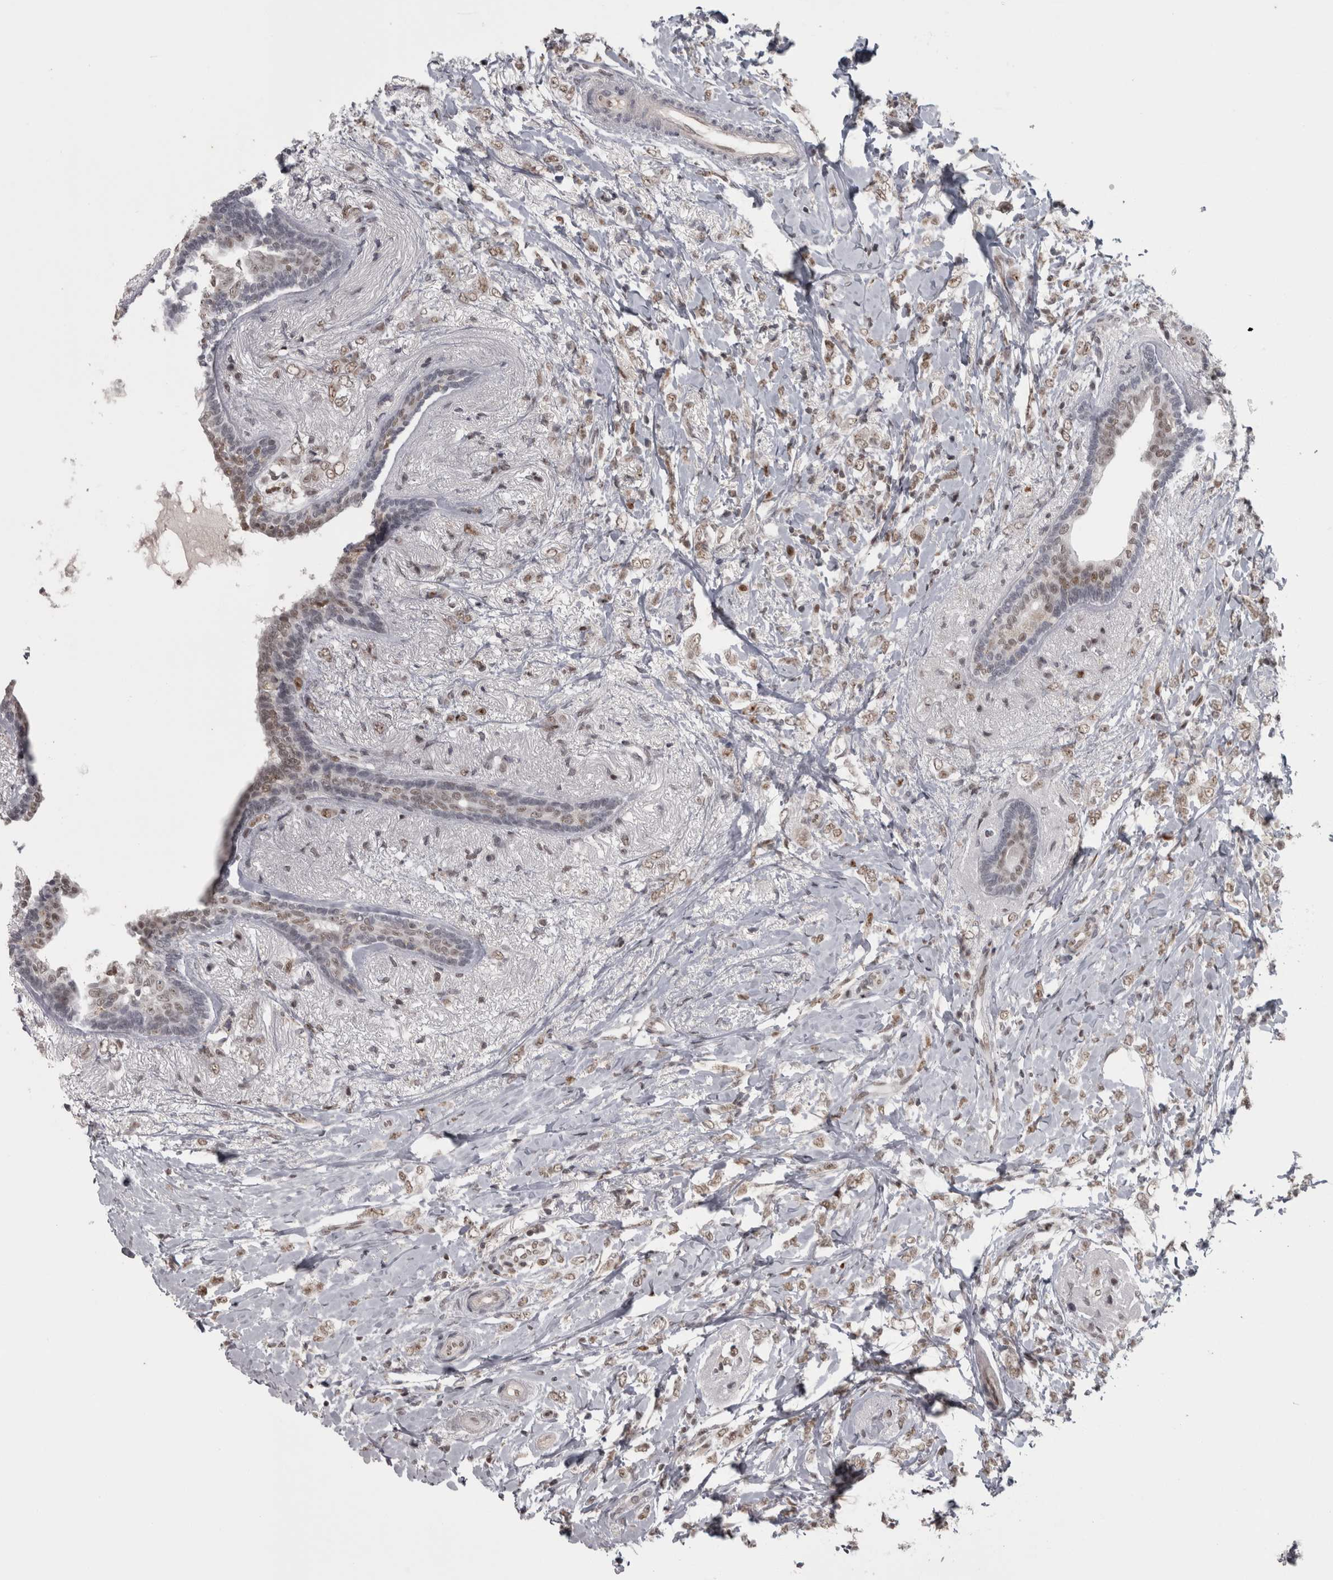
{"staining": {"intensity": "weak", "quantity": ">75%", "location": "nuclear"}, "tissue": "breast cancer", "cell_type": "Tumor cells", "image_type": "cancer", "snomed": [{"axis": "morphology", "description": "Normal tissue, NOS"}, {"axis": "morphology", "description": "Lobular carcinoma"}, {"axis": "topography", "description": "Breast"}], "caption": "Weak nuclear expression is present in approximately >75% of tumor cells in breast cancer.", "gene": "MICU3", "patient": {"sex": "female", "age": 47}}